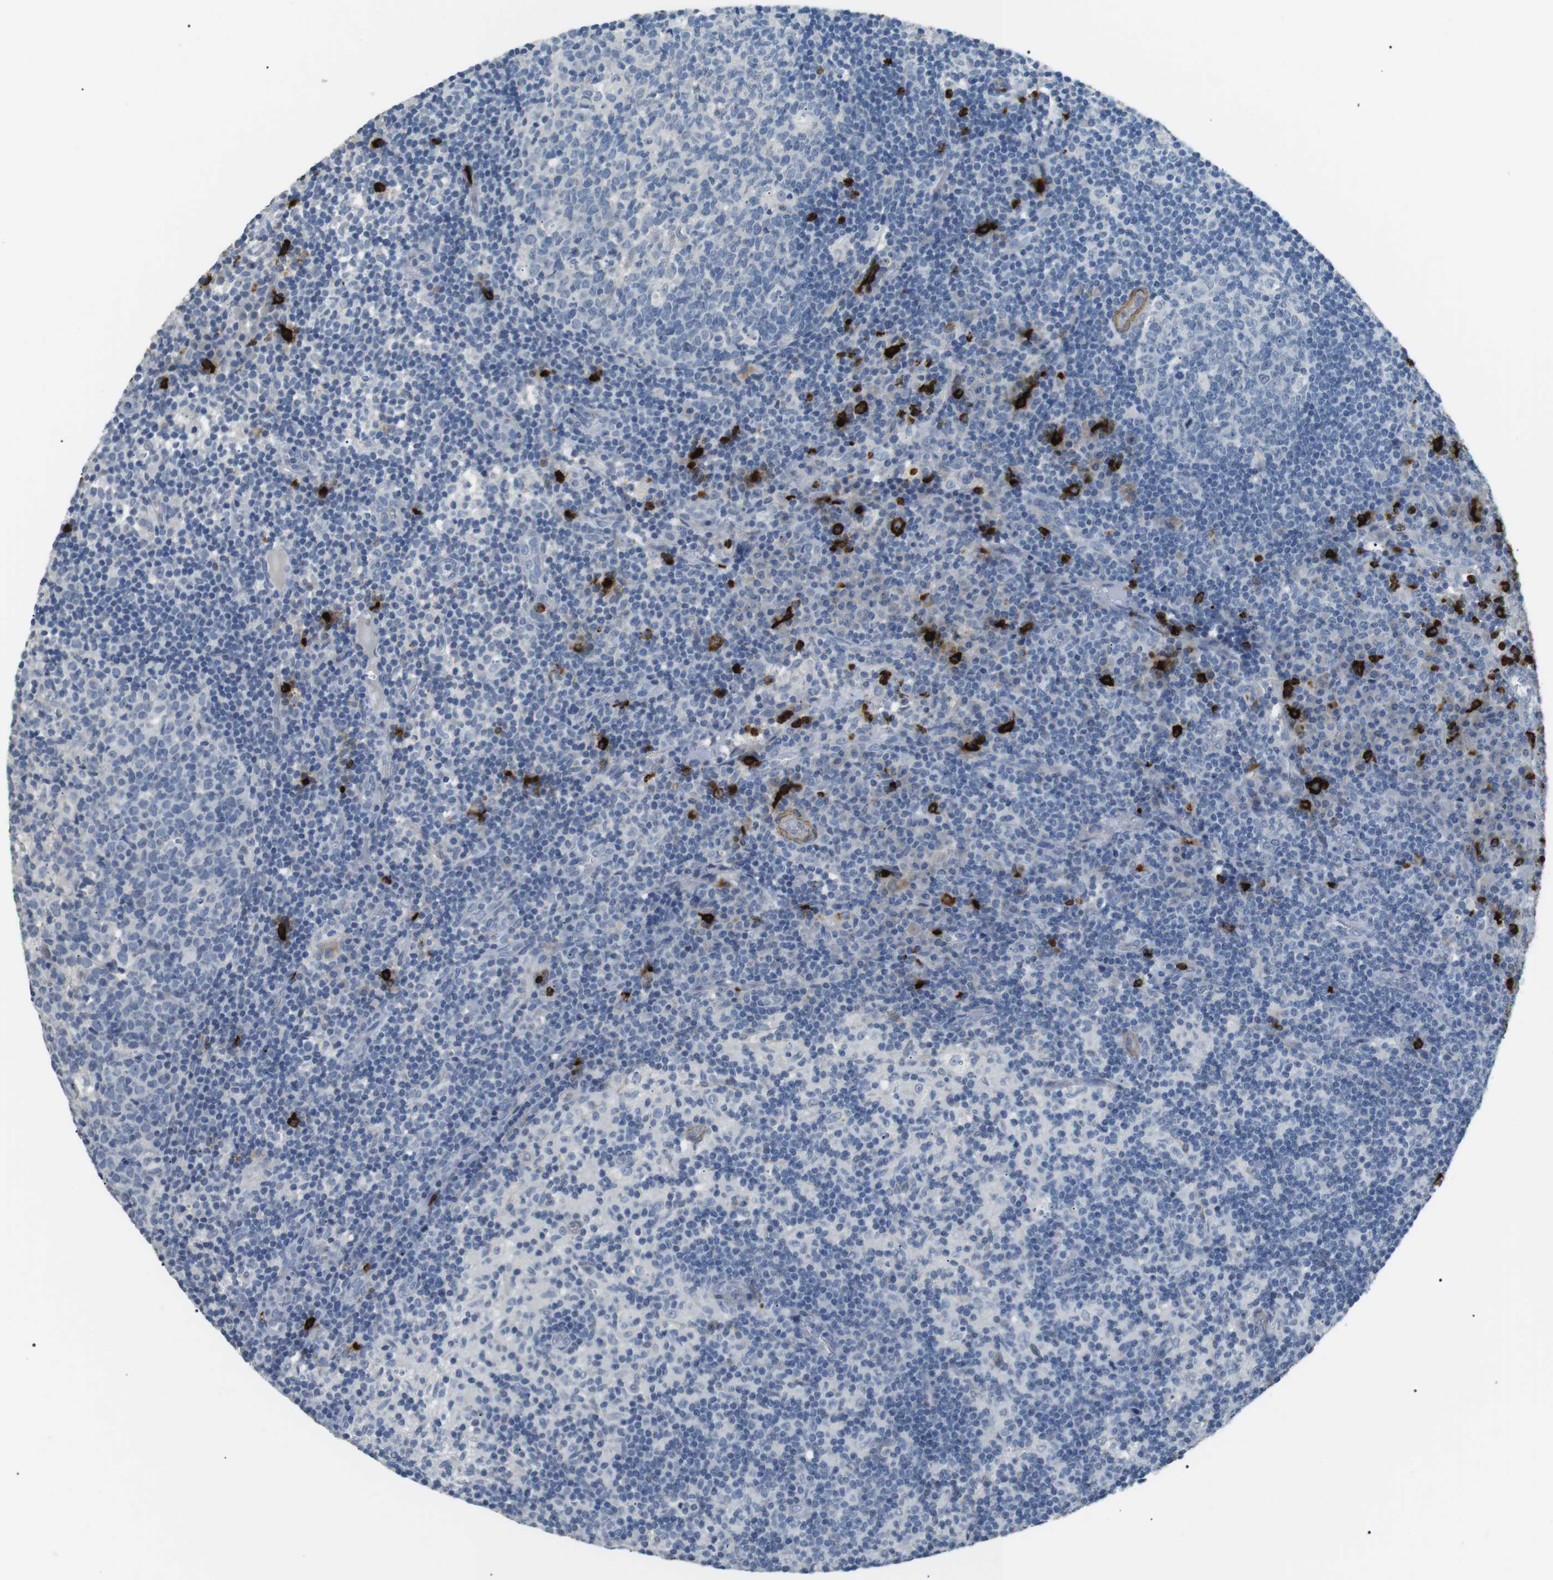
{"staining": {"intensity": "negative", "quantity": "none", "location": "none"}, "tissue": "lymph node", "cell_type": "Germinal center cells", "image_type": "normal", "snomed": [{"axis": "morphology", "description": "Normal tissue, NOS"}, {"axis": "morphology", "description": "Inflammation, NOS"}, {"axis": "topography", "description": "Lymph node"}], "caption": "This is an immunohistochemistry (IHC) micrograph of benign human lymph node. There is no staining in germinal center cells.", "gene": "GZMM", "patient": {"sex": "male", "age": 55}}